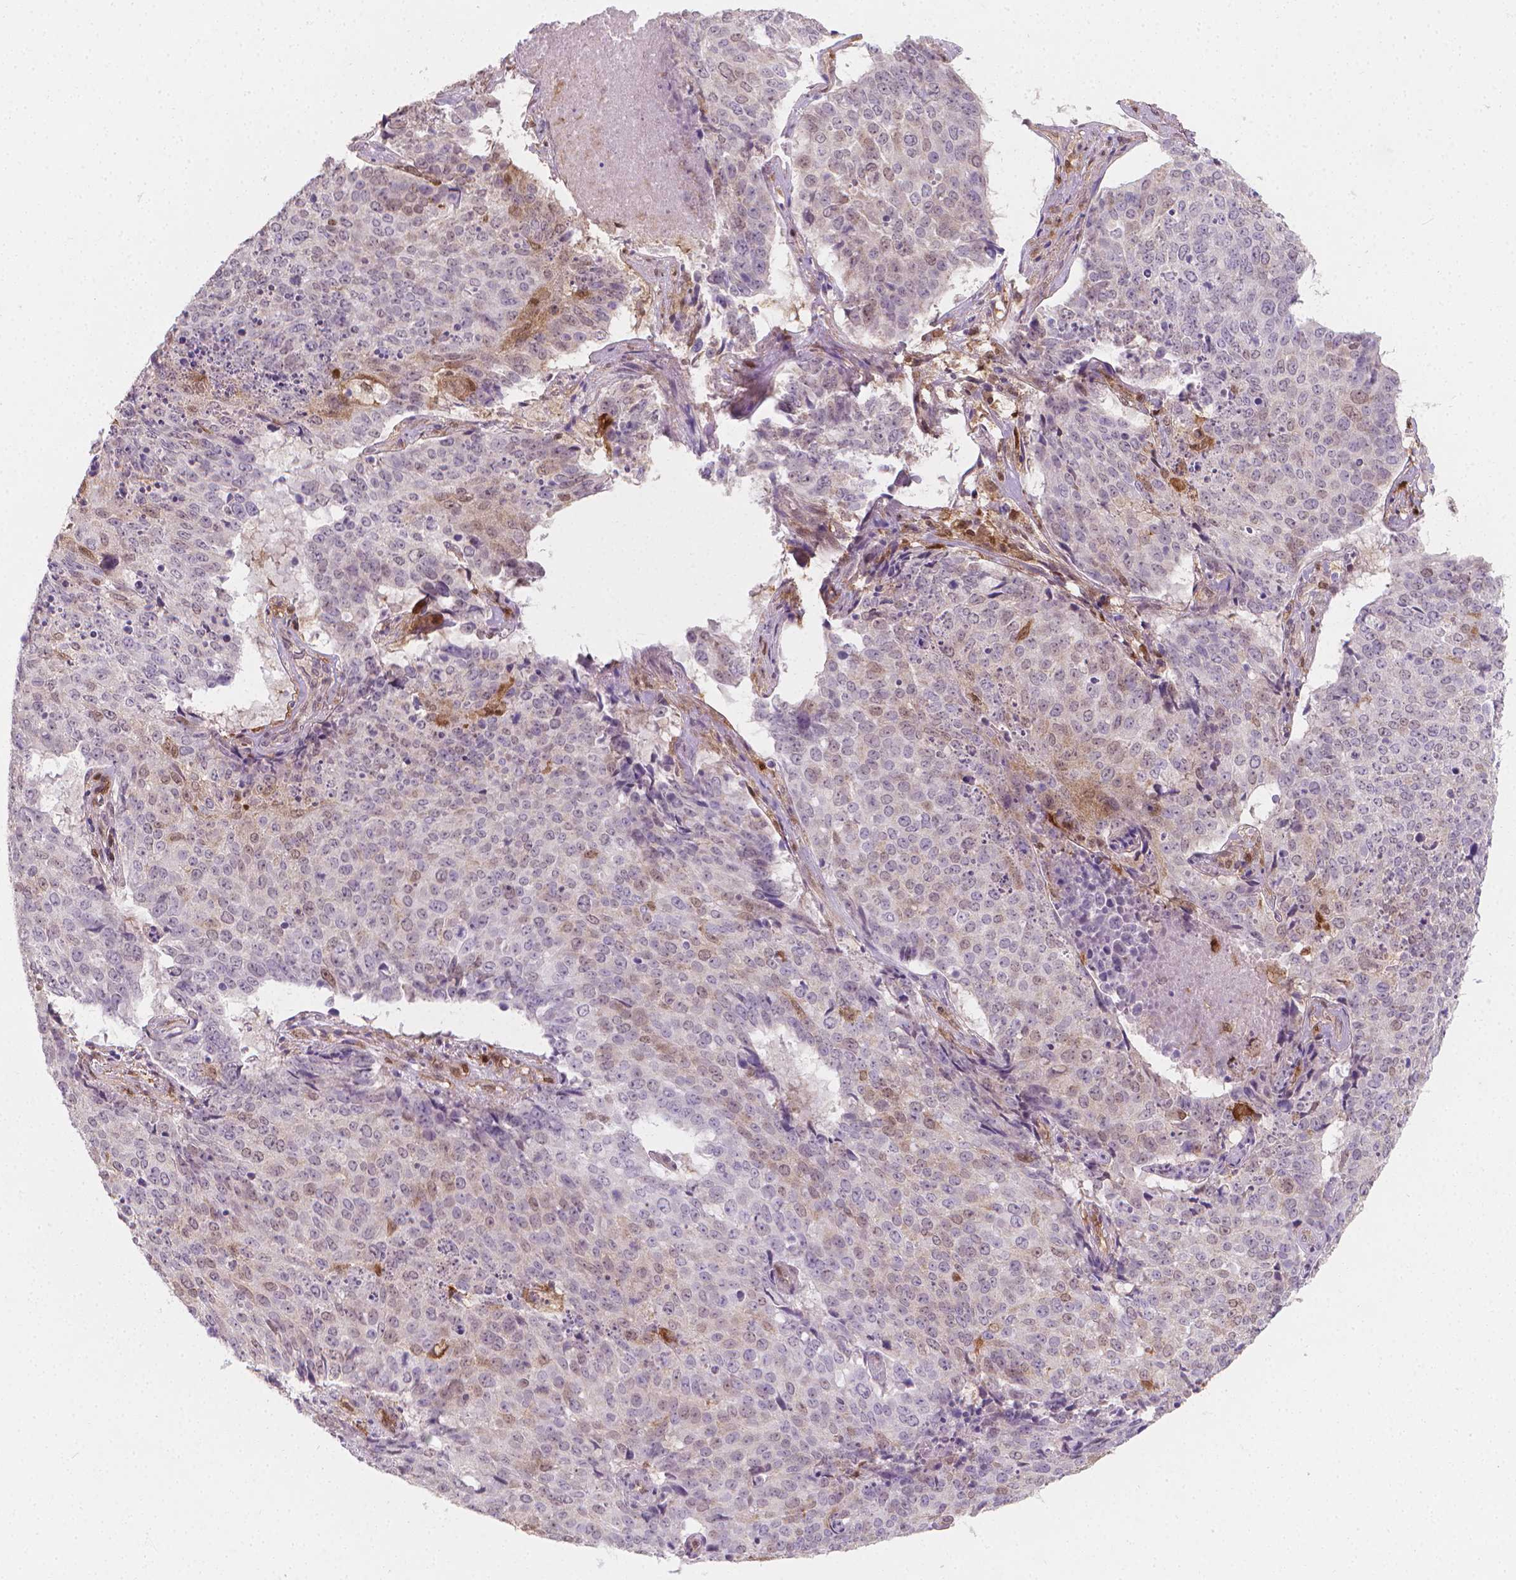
{"staining": {"intensity": "negative", "quantity": "none", "location": "none"}, "tissue": "lung cancer", "cell_type": "Tumor cells", "image_type": "cancer", "snomed": [{"axis": "morphology", "description": "Normal tissue, NOS"}, {"axis": "morphology", "description": "Squamous cell carcinoma, NOS"}, {"axis": "topography", "description": "Bronchus"}, {"axis": "topography", "description": "Lung"}], "caption": "Immunohistochemical staining of lung squamous cell carcinoma demonstrates no significant positivity in tumor cells.", "gene": "TNFAIP2", "patient": {"sex": "male", "age": 64}}